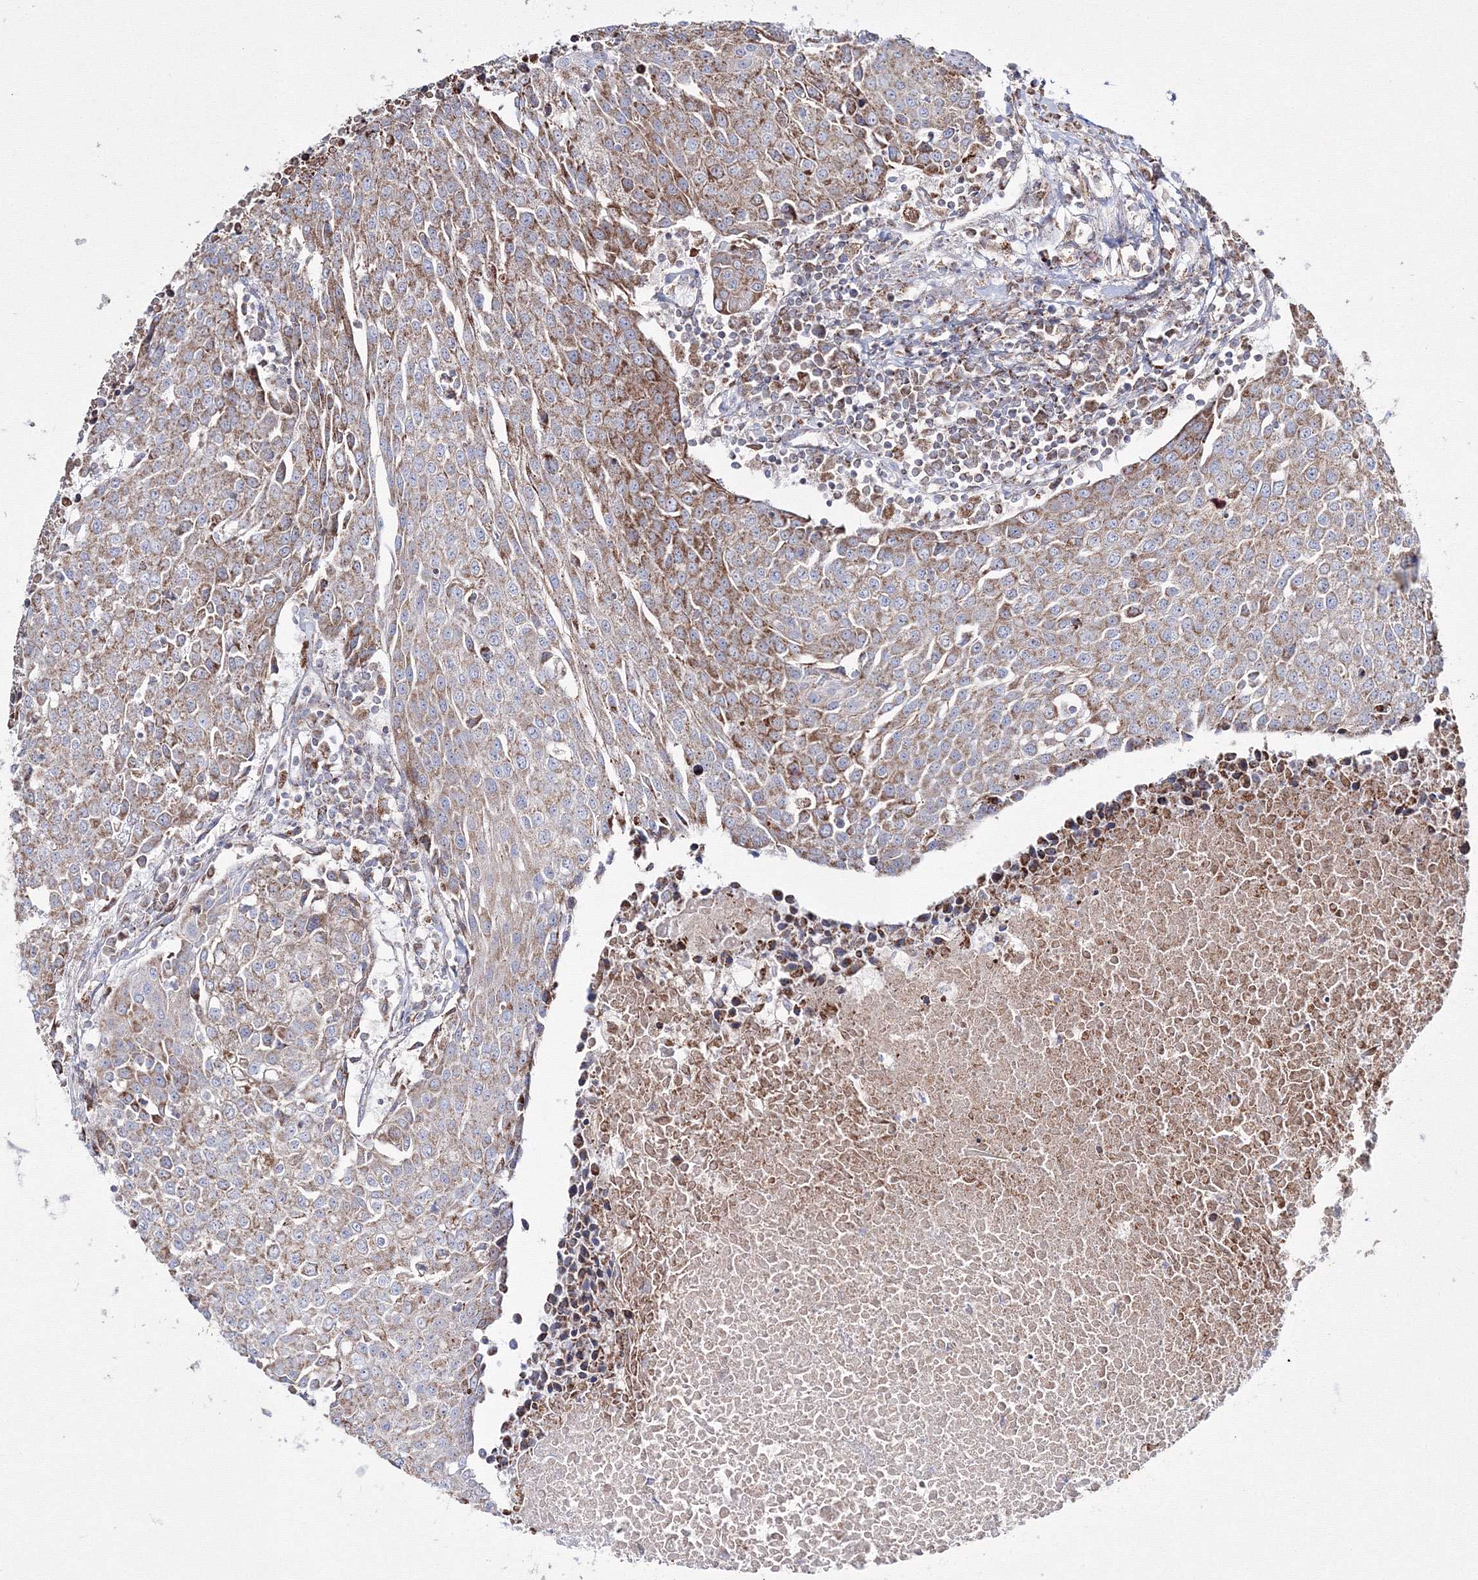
{"staining": {"intensity": "moderate", "quantity": "25%-75%", "location": "cytoplasmic/membranous"}, "tissue": "urothelial cancer", "cell_type": "Tumor cells", "image_type": "cancer", "snomed": [{"axis": "morphology", "description": "Urothelial carcinoma, High grade"}, {"axis": "topography", "description": "Urinary bladder"}], "caption": "There is medium levels of moderate cytoplasmic/membranous staining in tumor cells of urothelial cancer, as demonstrated by immunohistochemical staining (brown color).", "gene": "IGSF9", "patient": {"sex": "female", "age": 85}}